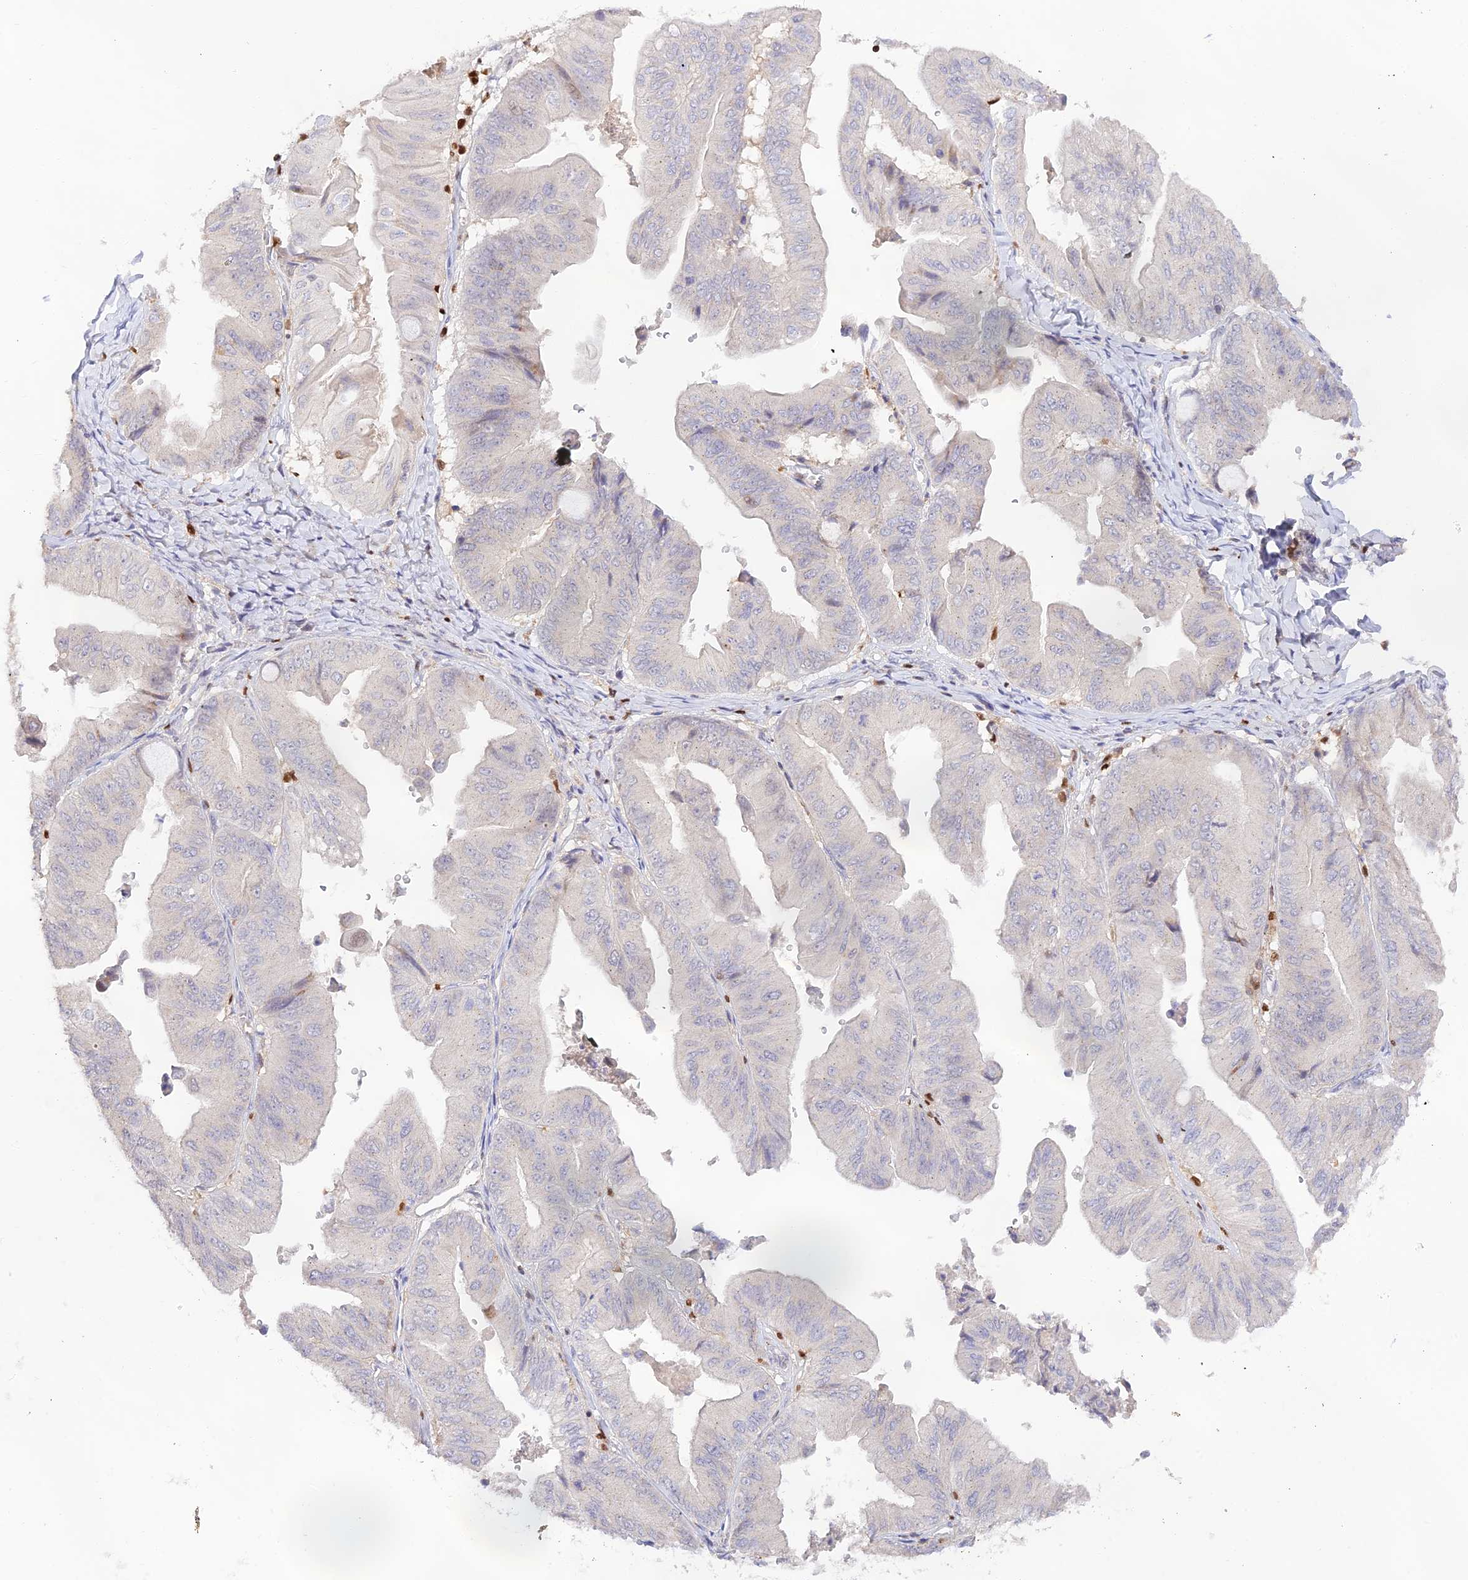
{"staining": {"intensity": "negative", "quantity": "none", "location": "none"}, "tissue": "ovarian cancer", "cell_type": "Tumor cells", "image_type": "cancer", "snomed": [{"axis": "morphology", "description": "Cystadenocarcinoma, mucinous, NOS"}, {"axis": "topography", "description": "Ovary"}], "caption": "Micrograph shows no significant protein staining in tumor cells of ovarian cancer.", "gene": "DENND1C", "patient": {"sex": "female", "age": 61}}